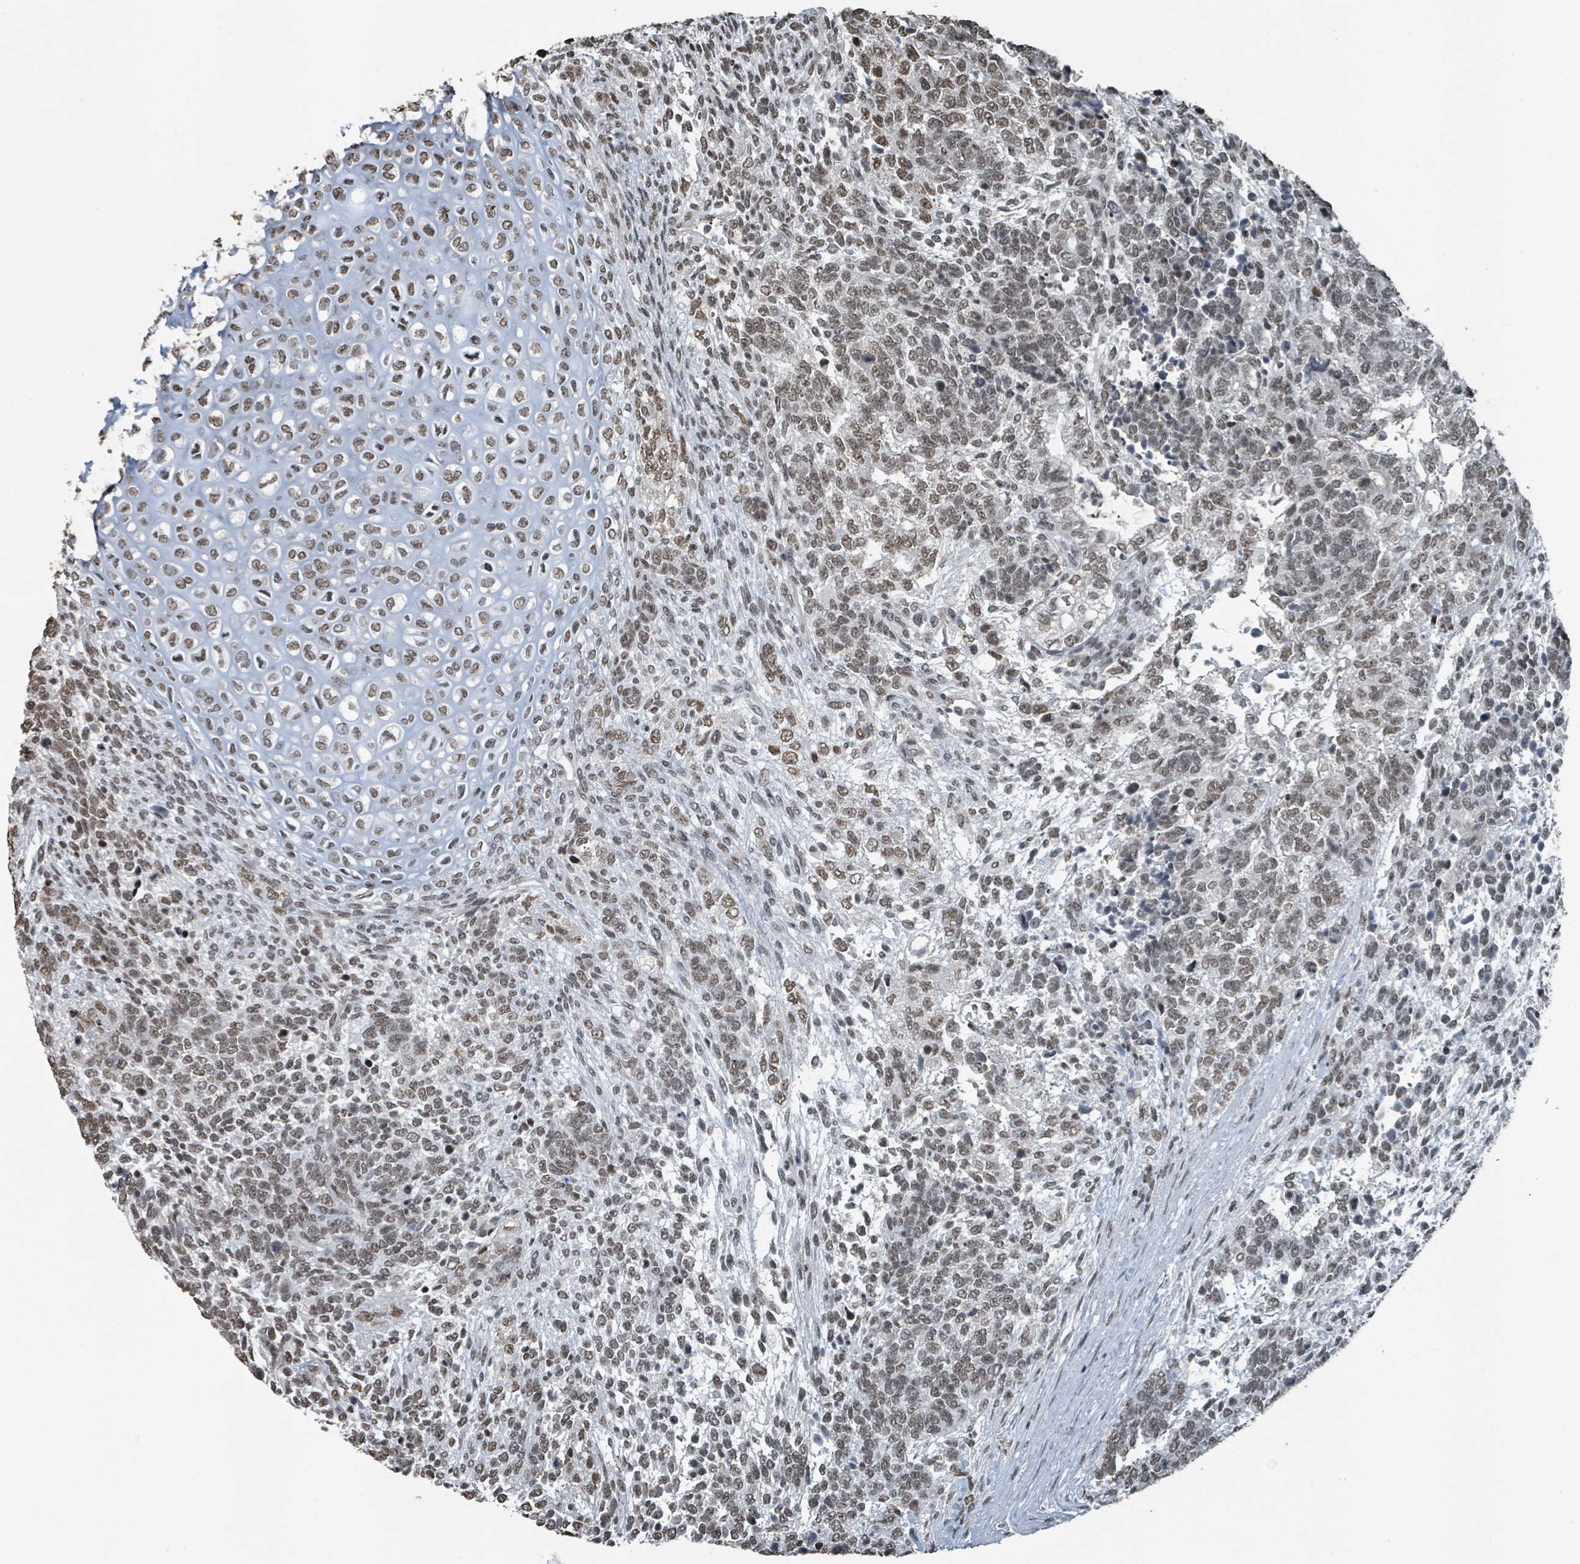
{"staining": {"intensity": "moderate", "quantity": ">75%", "location": "nuclear"}, "tissue": "testis cancer", "cell_type": "Tumor cells", "image_type": "cancer", "snomed": [{"axis": "morphology", "description": "Carcinoma, Embryonal, NOS"}, {"axis": "topography", "description": "Testis"}], "caption": "Embryonal carcinoma (testis) was stained to show a protein in brown. There is medium levels of moderate nuclear expression in approximately >75% of tumor cells.", "gene": "PHIP", "patient": {"sex": "male", "age": 23}}